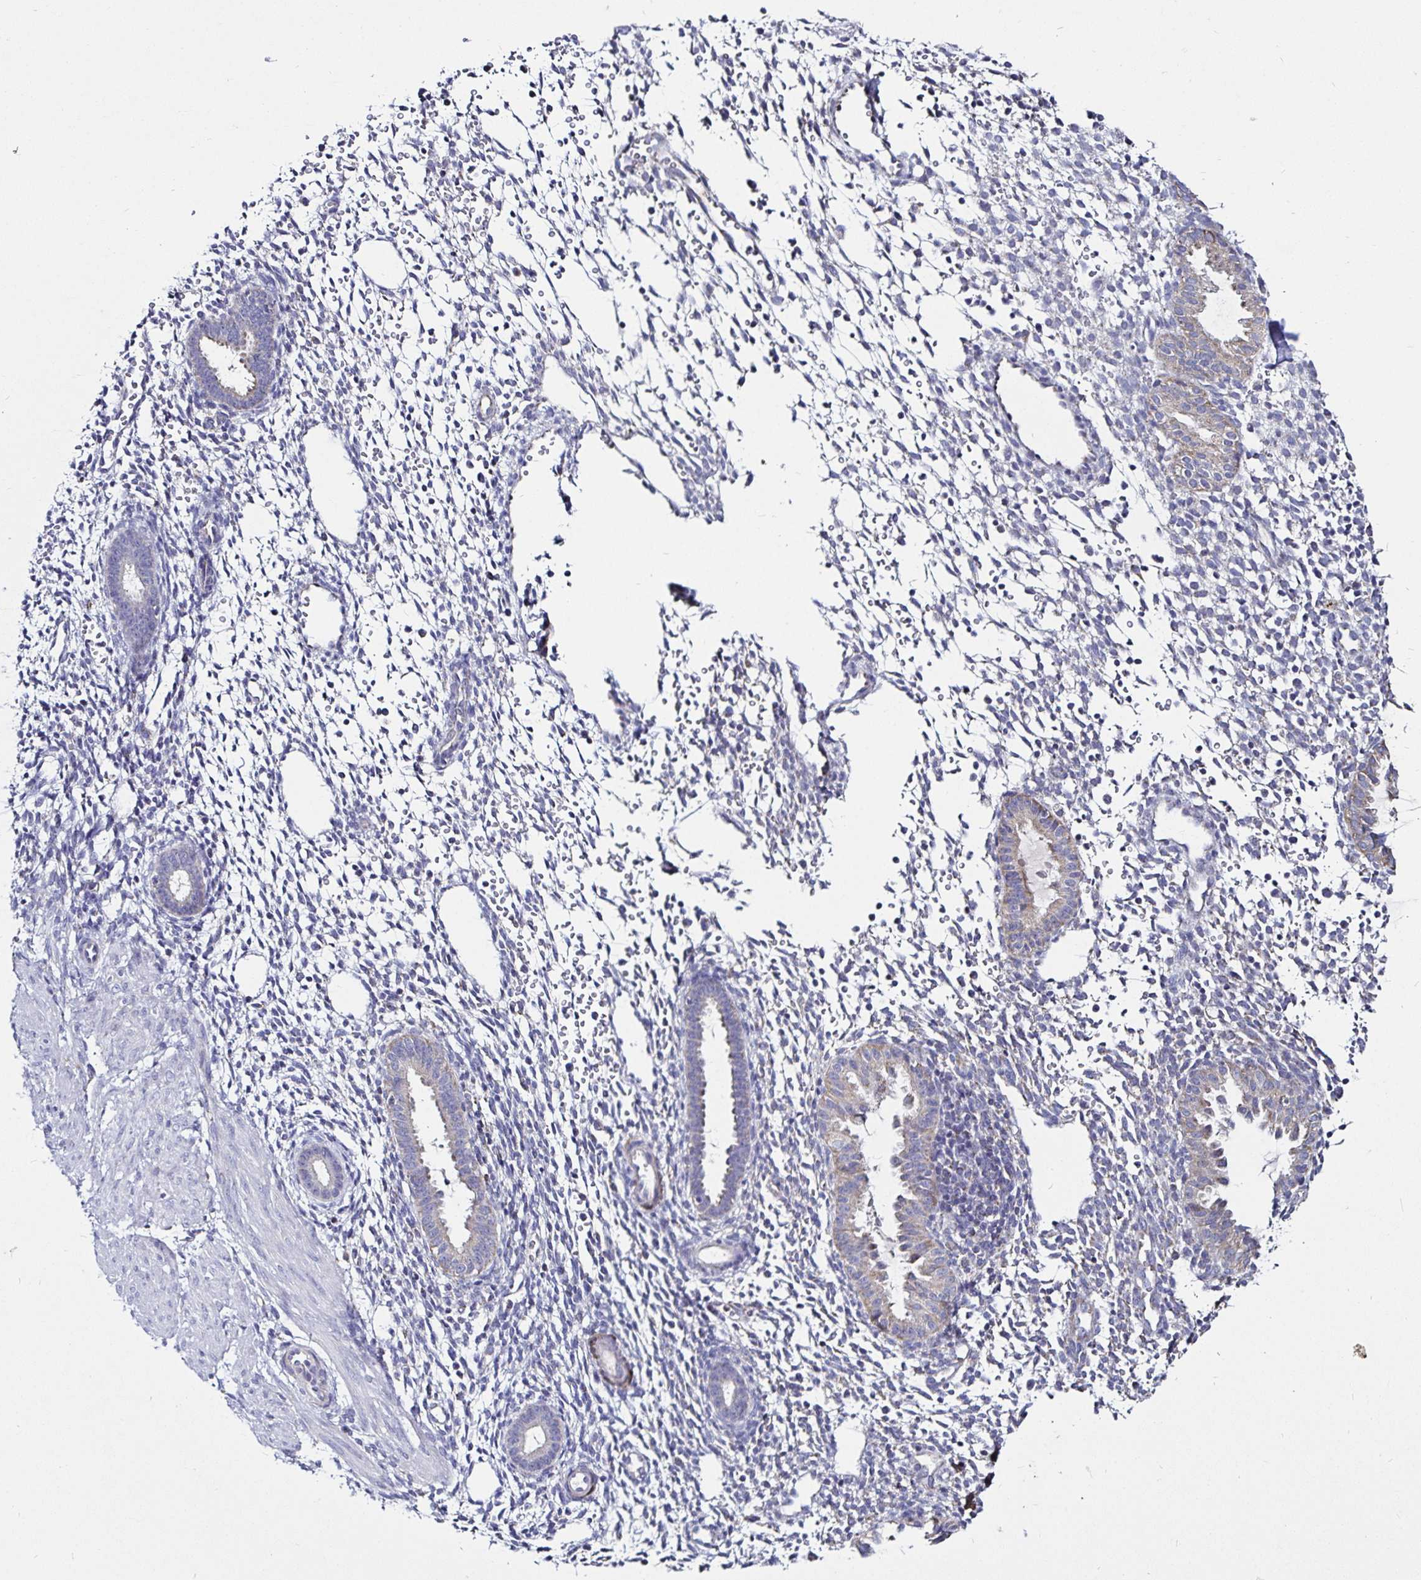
{"staining": {"intensity": "negative", "quantity": "none", "location": "none"}, "tissue": "endometrium", "cell_type": "Cells in endometrial stroma", "image_type": "normal", "snomed": [{"axis": "morphology", "description": "Normal tissue, NOS"}, {"axis": "topography", "description": "Endometrium"}], "caption": "Immunohistochemical staining of benign endometrium exhibits no significant staining in cells in endometrial stroma.", "gene": "PGAM2", "patient": {"sex": "female", "age": 36}}